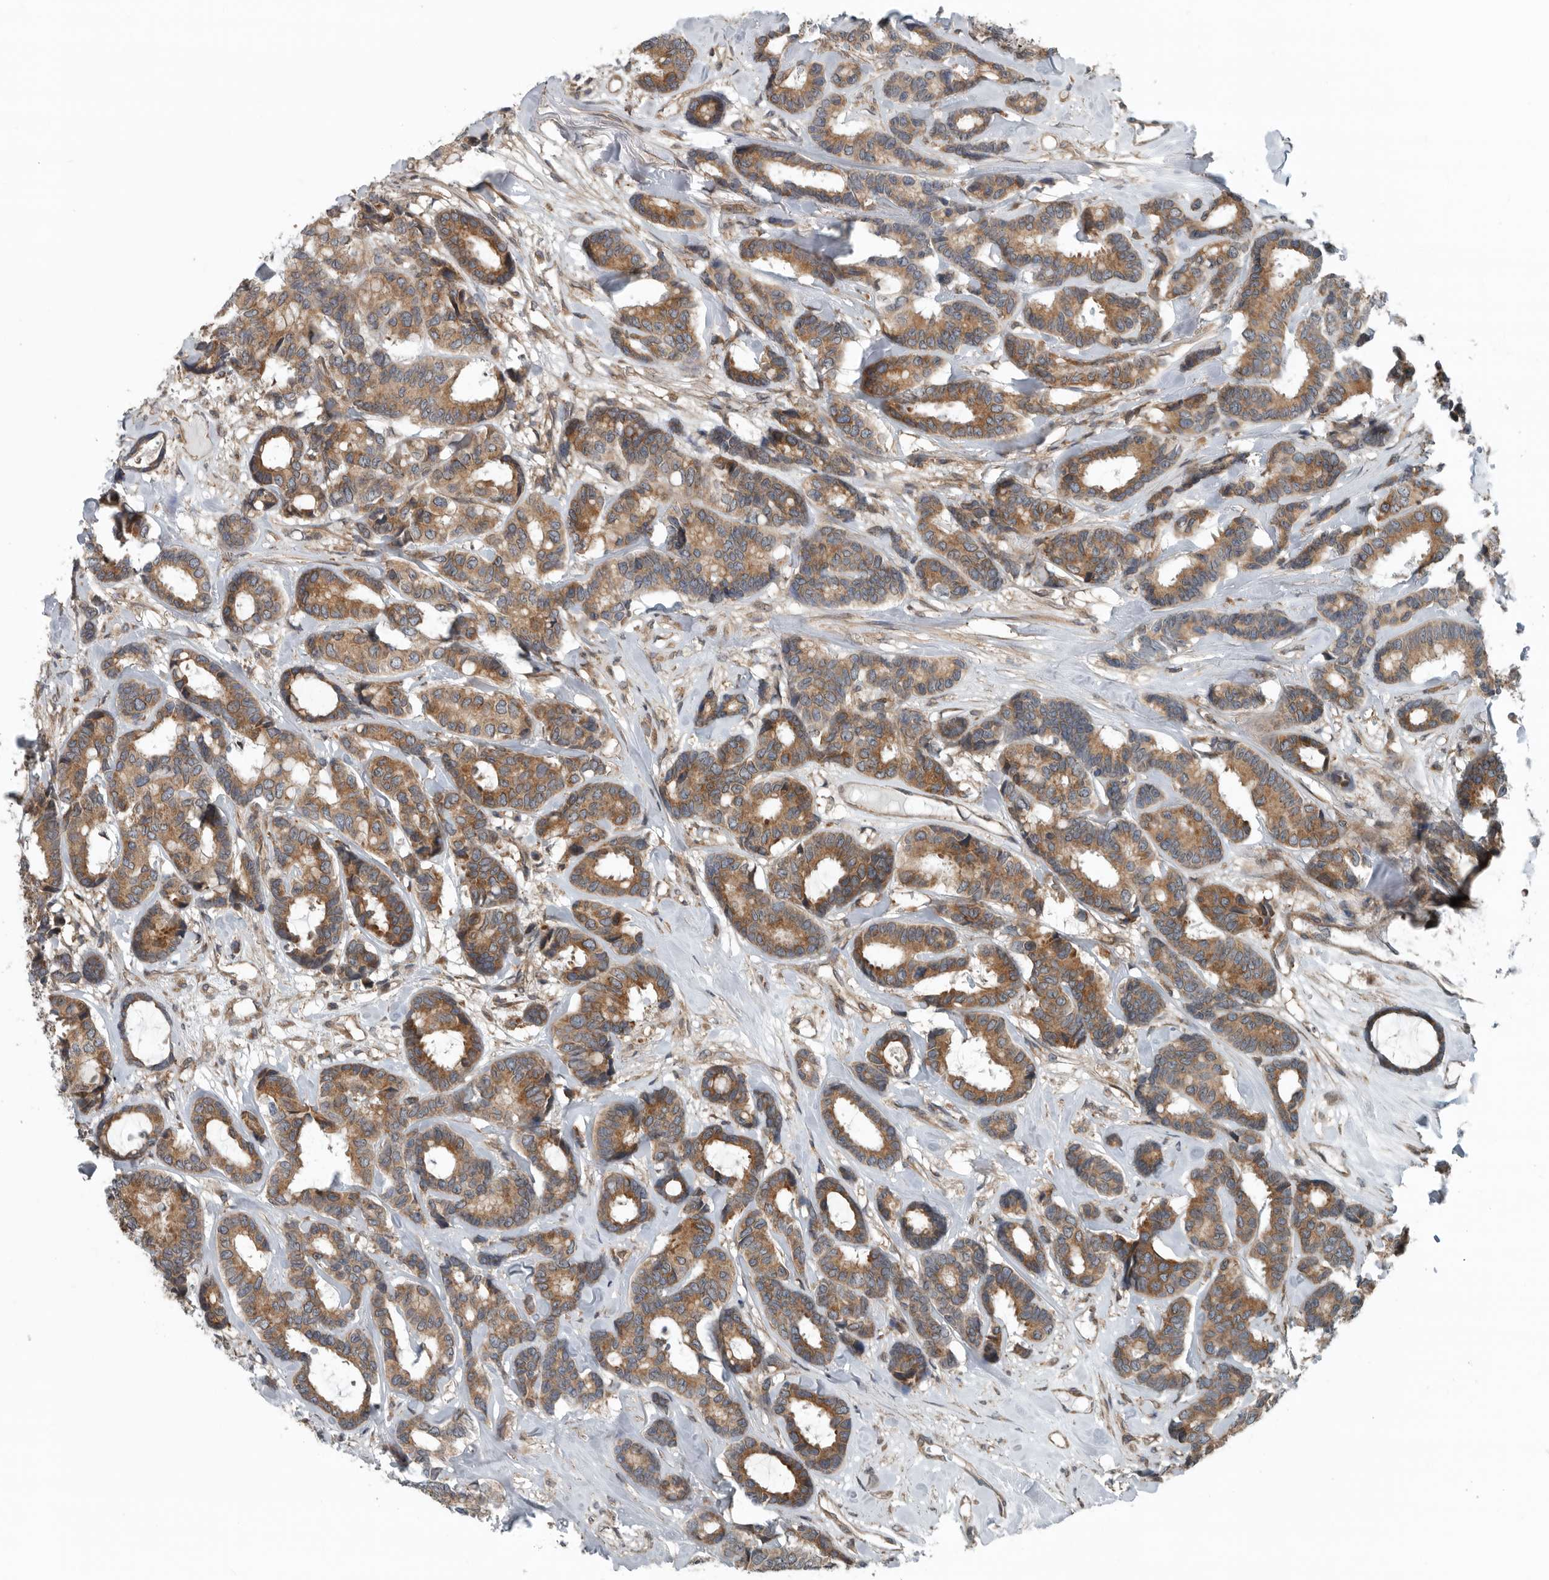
{"staining": {"intensity": "moderate", "quantity": ">75%", "location": "cytoplasmic/membranous"}, "tissue": "breast cancer", "cell_type": "Tumor cells", "image_type": "cancer", "snomed": [{"axis": "morphology", "description": "Duct carcinoma"}, {"axis": "topography", "description": "Breast"}], "caption": "Tumor cells show moderate cytoplasmic/membranous staining in approximately >75% of cells in intraductal carcinoma (breast).", "gene": "AMFR", "patient": {"sex": "female", "age": 87}}